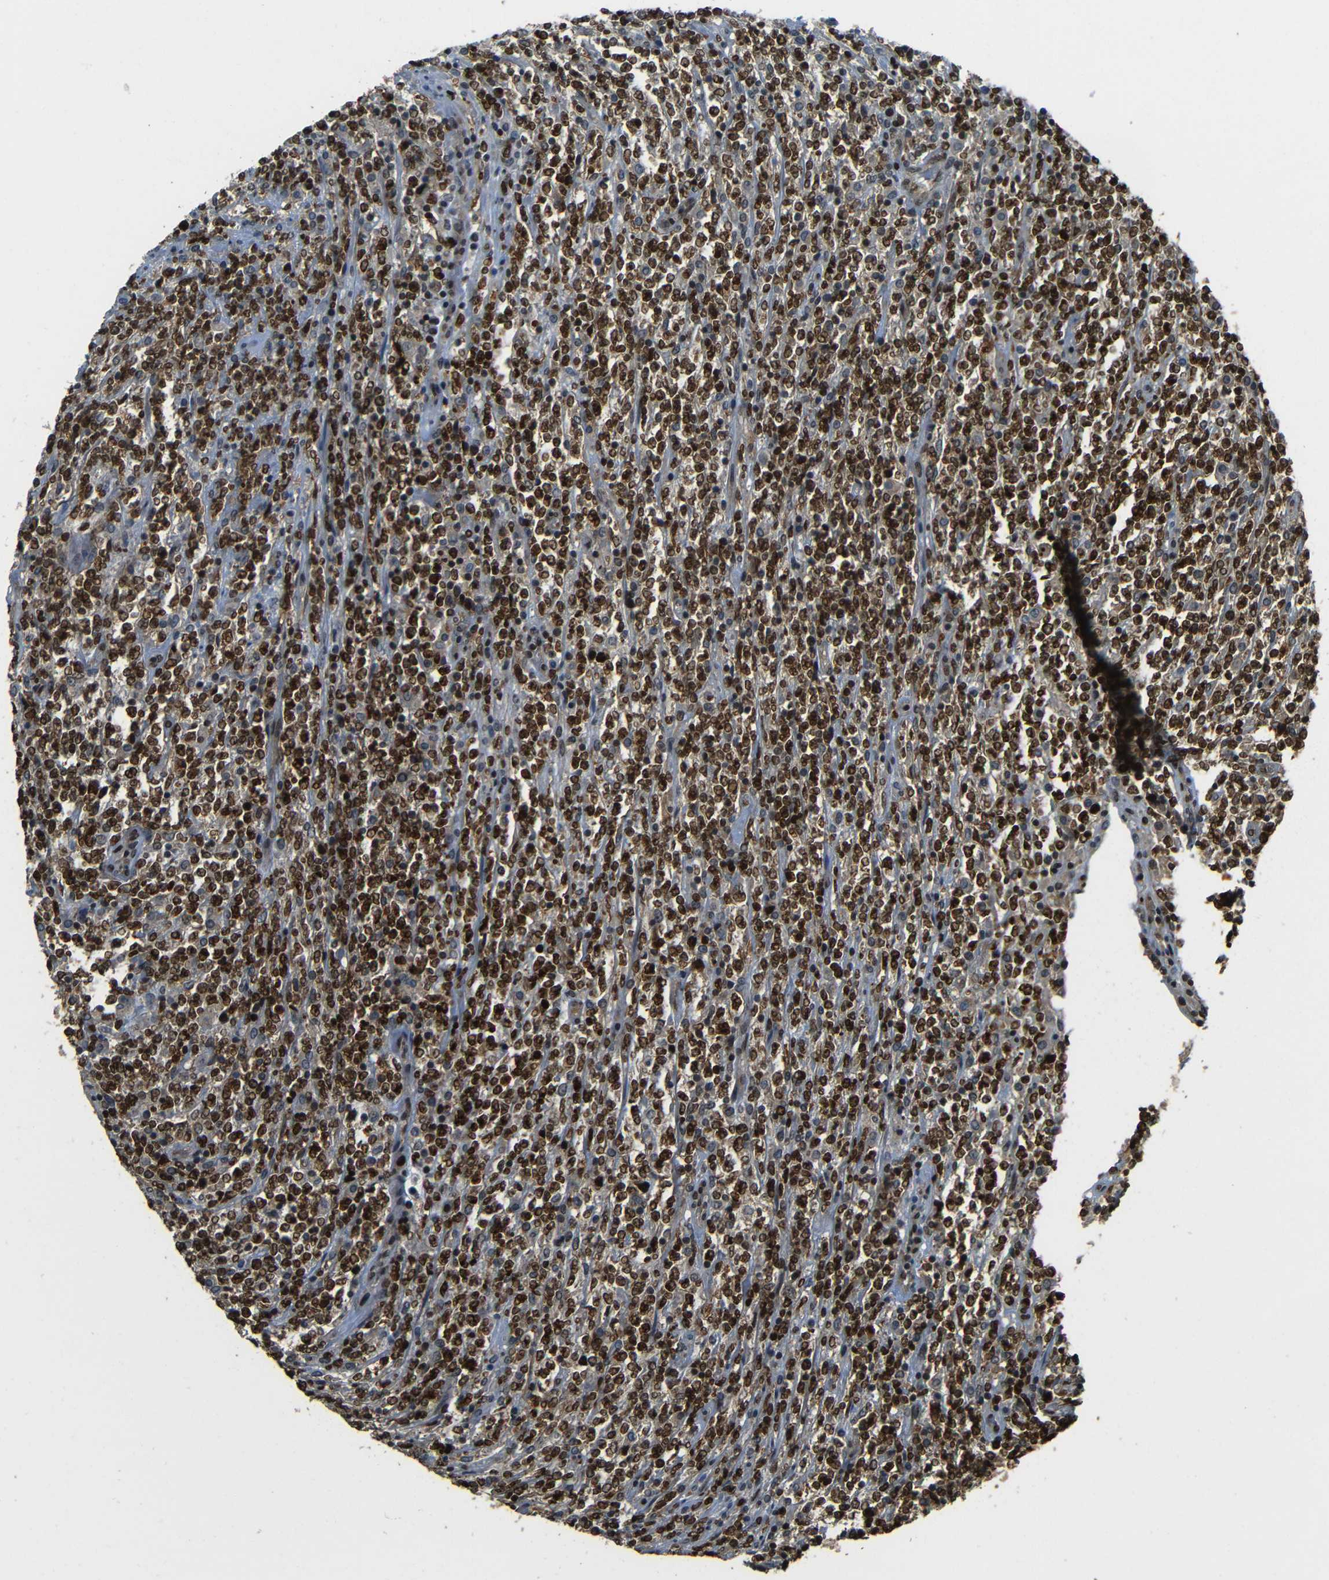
{"staining": {"intensity": "strong", "quantity": "25%-75%", "location": "nuclear"}, "tissue": "lymphoma", "cell_type": "Tumor cells", "image_type": "cancer", "snomed": [{"axis": "morphology", "description": "Malignant lymphoma, non-Hodgkin's type, High grade"}, {"axis": "topography", "description": "Soft tissue"}], "caption": "The photomicrograph shows staining of malignant lymphoma, non-Hodgkin's type (high-grade), revealing strong nuclear protein positivity (brown color) within tumor cells.", "gene": "PSIP1", "patient": {"sex": "male", "age": 18}}